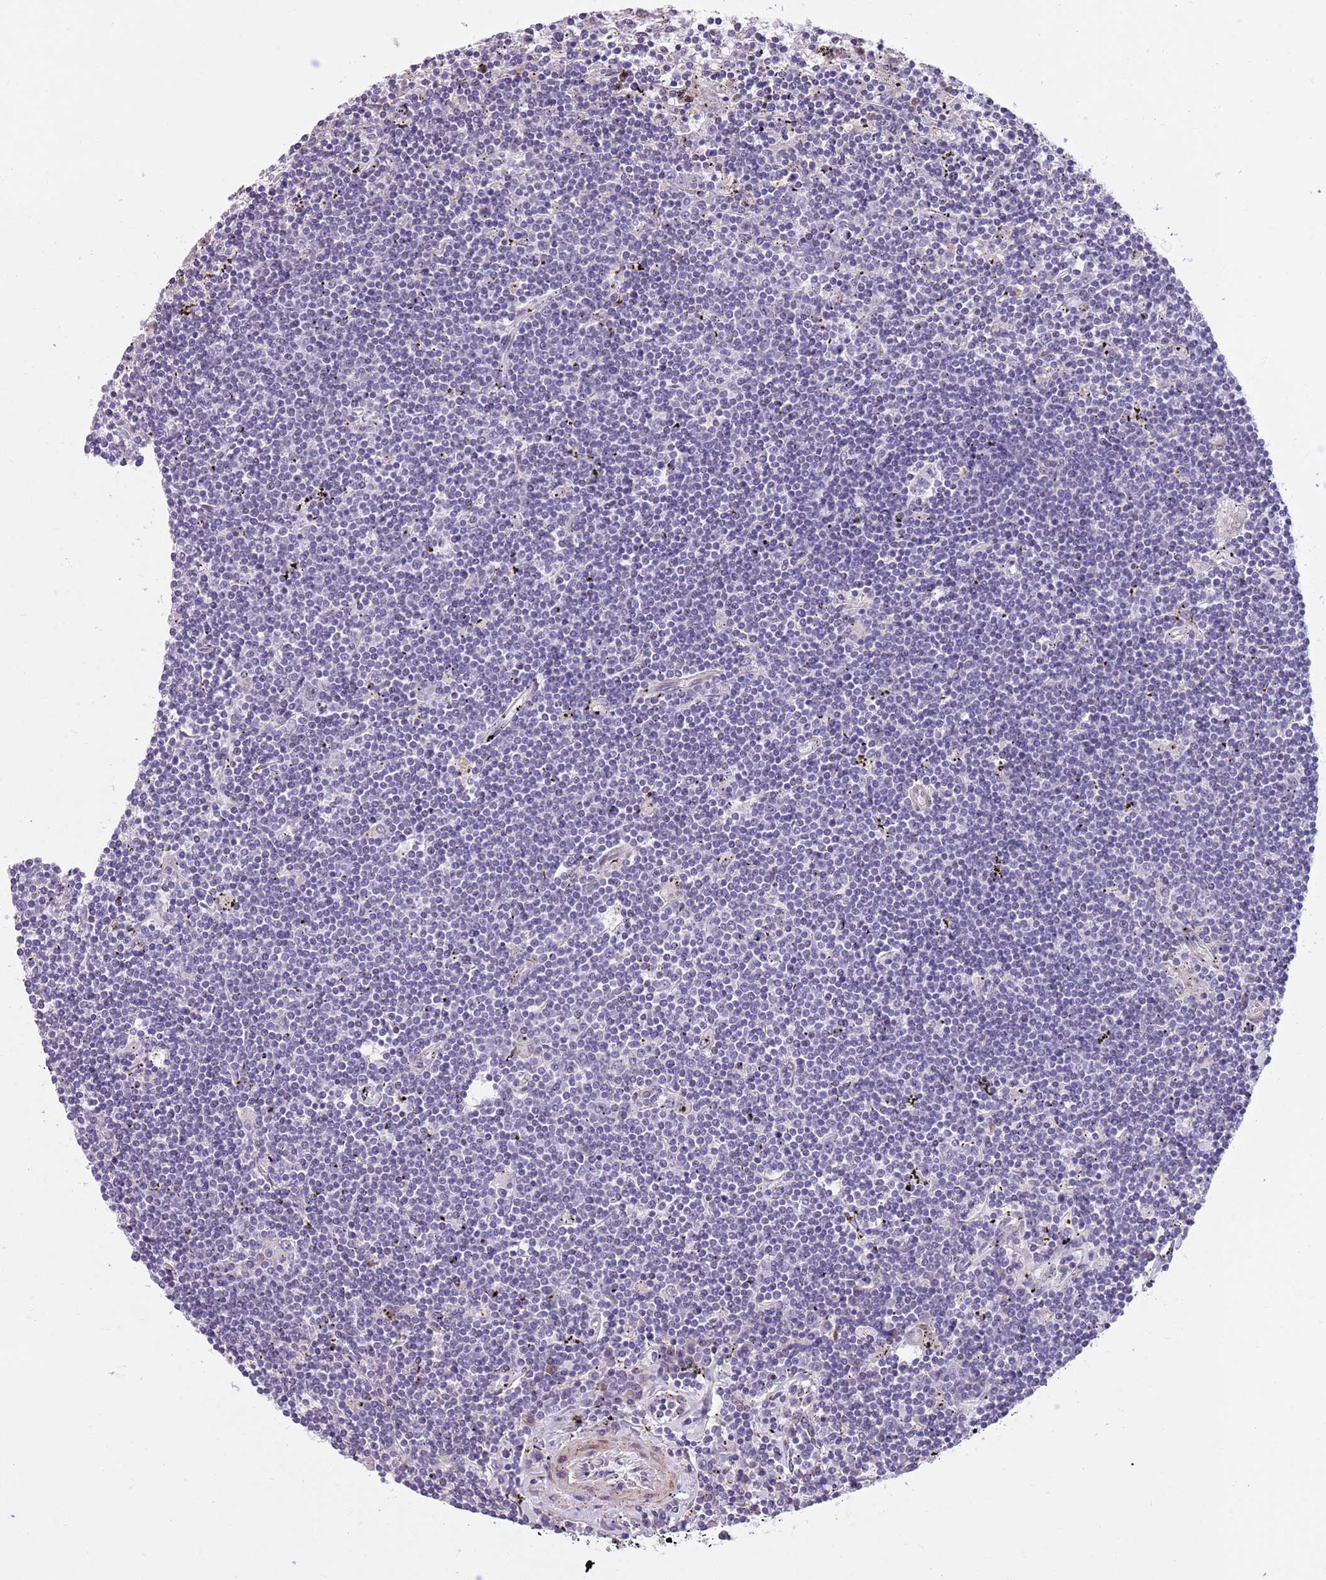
{"staining": {"intensity": "negative", "quantity": "none", "location": "none"}, "tissue": "lymphoma", "cell_type": "Tumor cells", "image_type": "cancer", "snomed": [{"axis": "morphology", "description": "Malignant lymphoma, non-Hodgkin's type, Low grade"}, {"axis": "topography", "description": "Spleen"}], "caption": "High magnification brightfield microscopy of lymphoma stained with DAB (brown) and counterstained with hematoxylin (blue): tumor cells show no significant staining.", "gene": "JAML", "patient": {"sex": "male", "age": 76}}